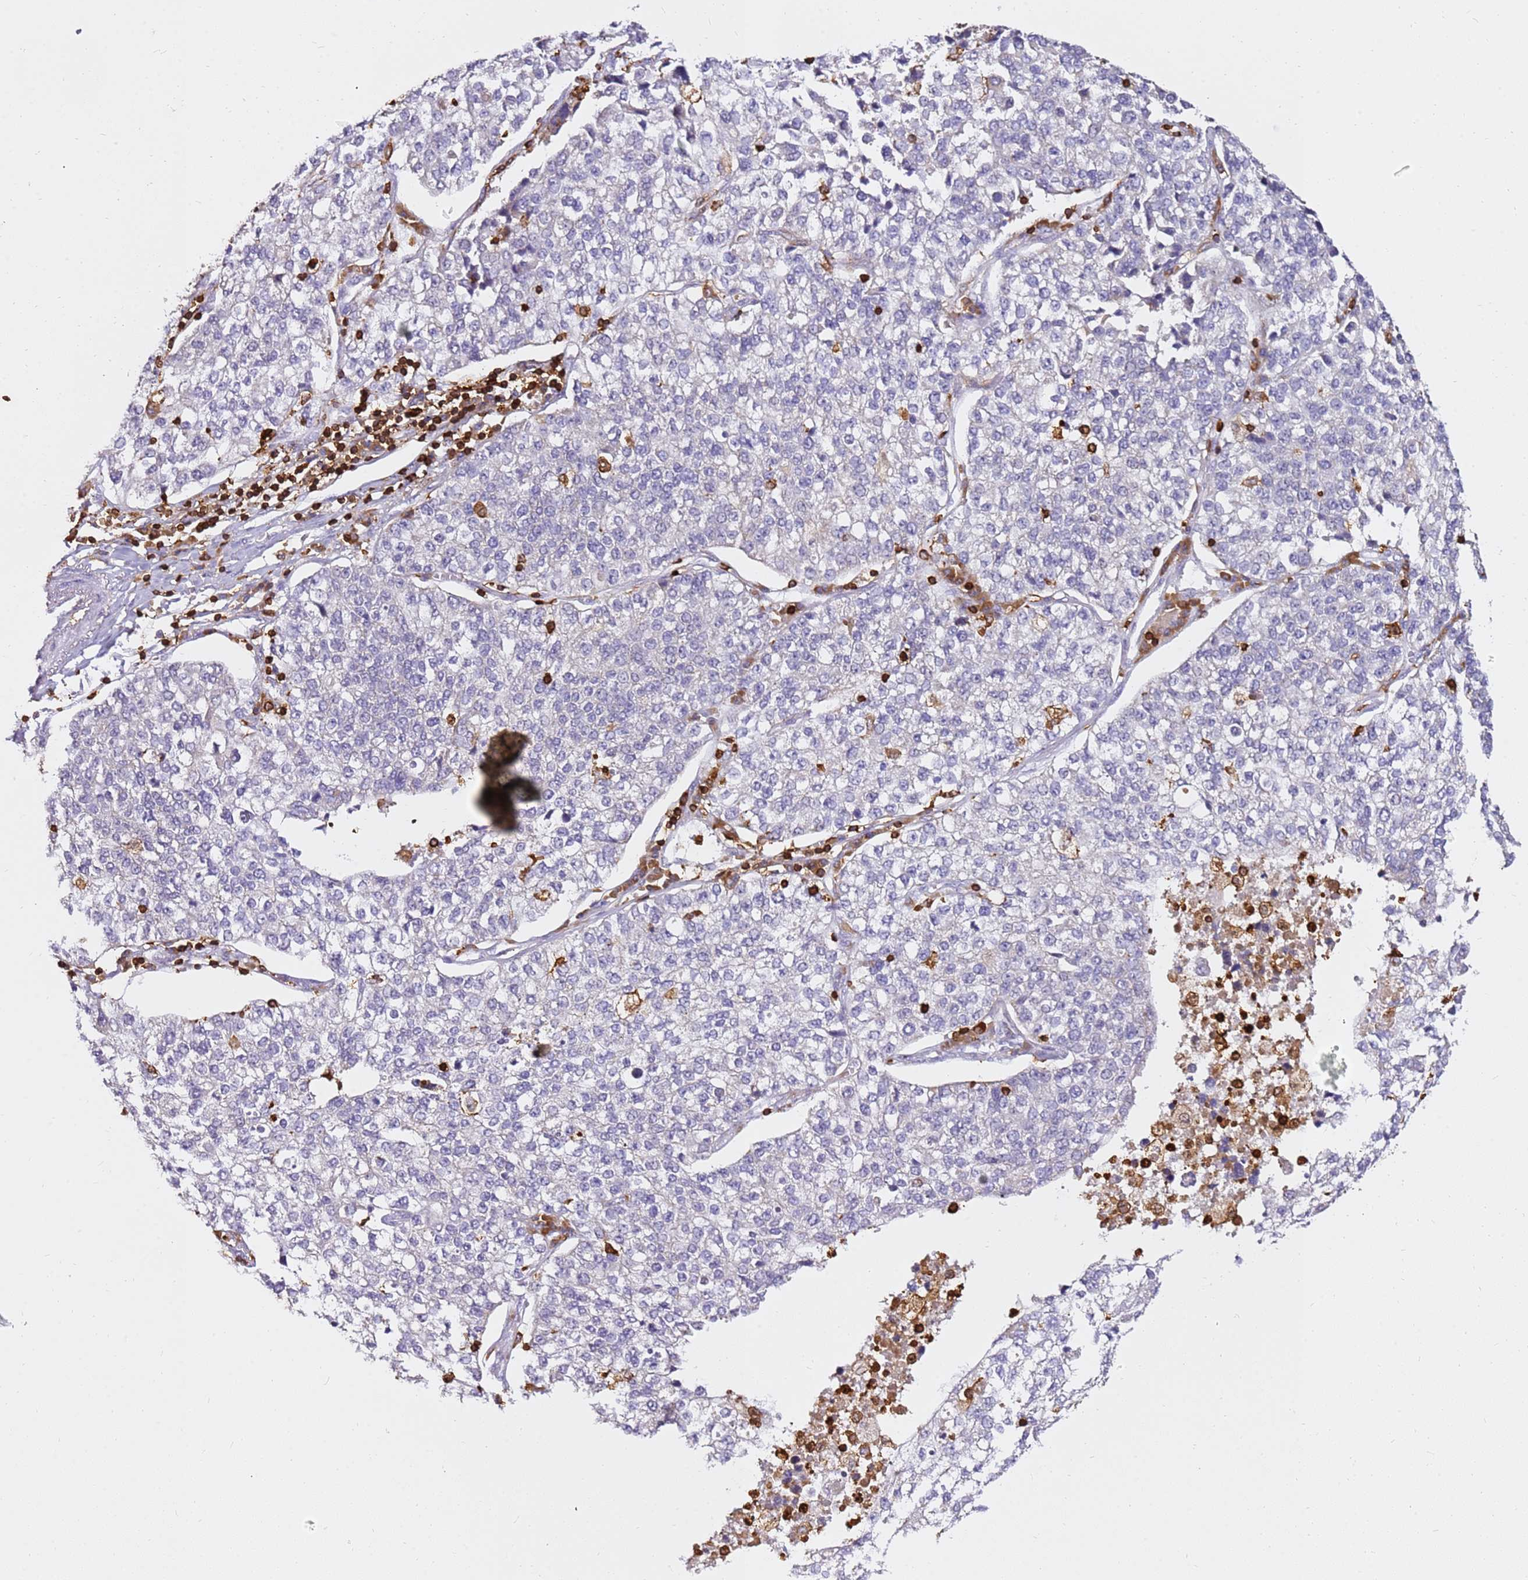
{"staining": {"intensity": "negative", "quantity": "none", "location": "none"}, "tissue": "lung cancer", "cell_type": "Tumor cells", "image_type": "cancer", "snomed": [{"axis": "morphology", "description": "Adenocarcinoma, NOS"}, {"axis": "topography", "description": "Lung"}], "caption": "Immunohistochemistry micrograph of human lung cancer (adenocarcinoma) stained for a protein (brown), which displays no expression in tumor cells. (Stains: DAB (3,3'-diaminobenzidine) immunohistochemistry with hematoxylin counter stain, Microscopy: brightfield microscopy at high magnification).", "gene": "CORO1A", "patient": {"sex": "male", "age": 49}}